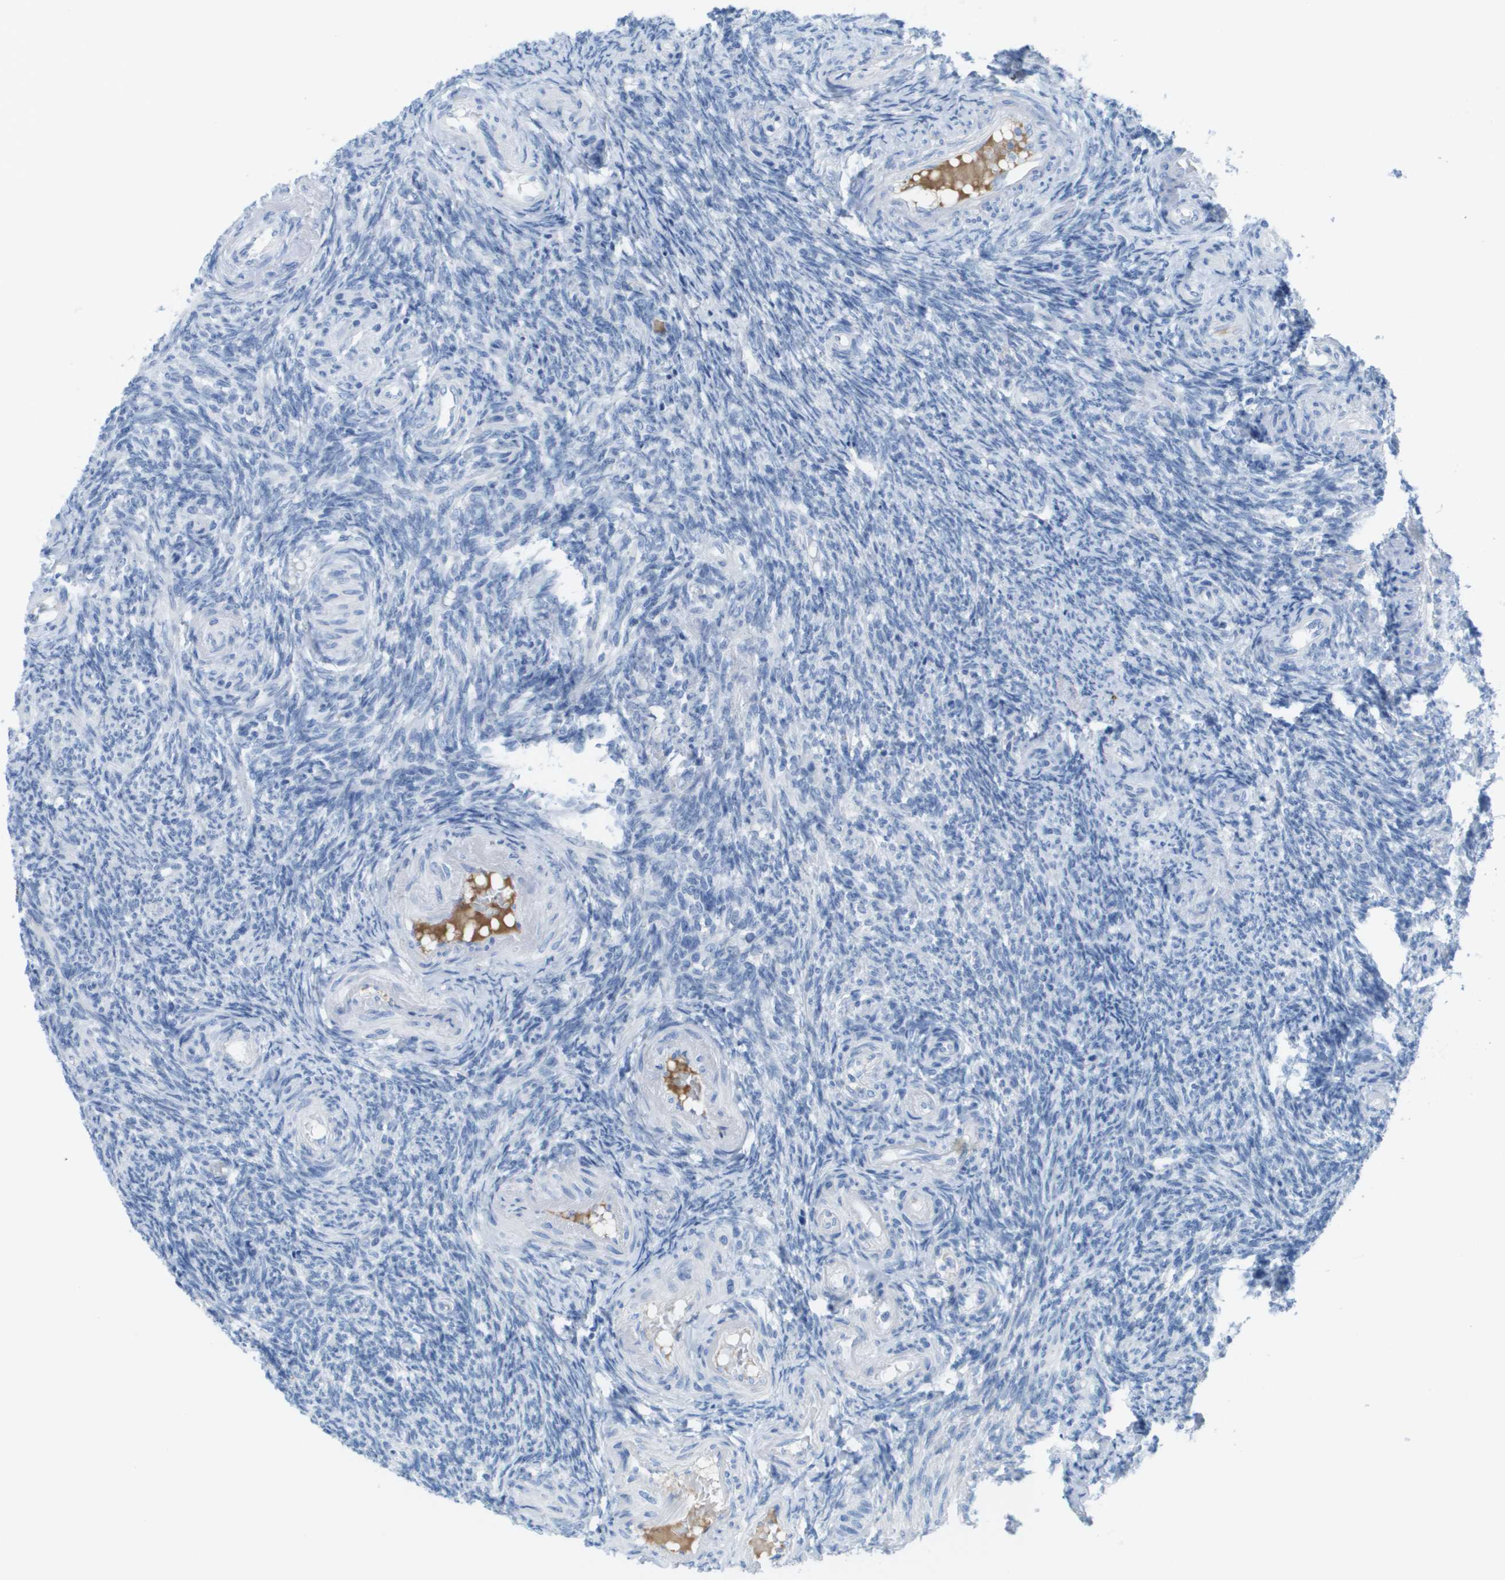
{"staining": {"intensity": "negative", "quantity": "none", "location": "none"}, "tissue": "ovary", "cell_type": "Follicle cells", "image_type": "normal", "snomed": [{"axis": "morphology", "description": "Normal tissue, NOS"}, {"axis": "topography", "description": "Ovary"}], "caption": "A high-resolution image shows IHC staining of unremarkable ovary, which exhibits no significant expression in follicle cells.", "gene": "GPR18", "patient": {"sex": "female", "age": 41}}